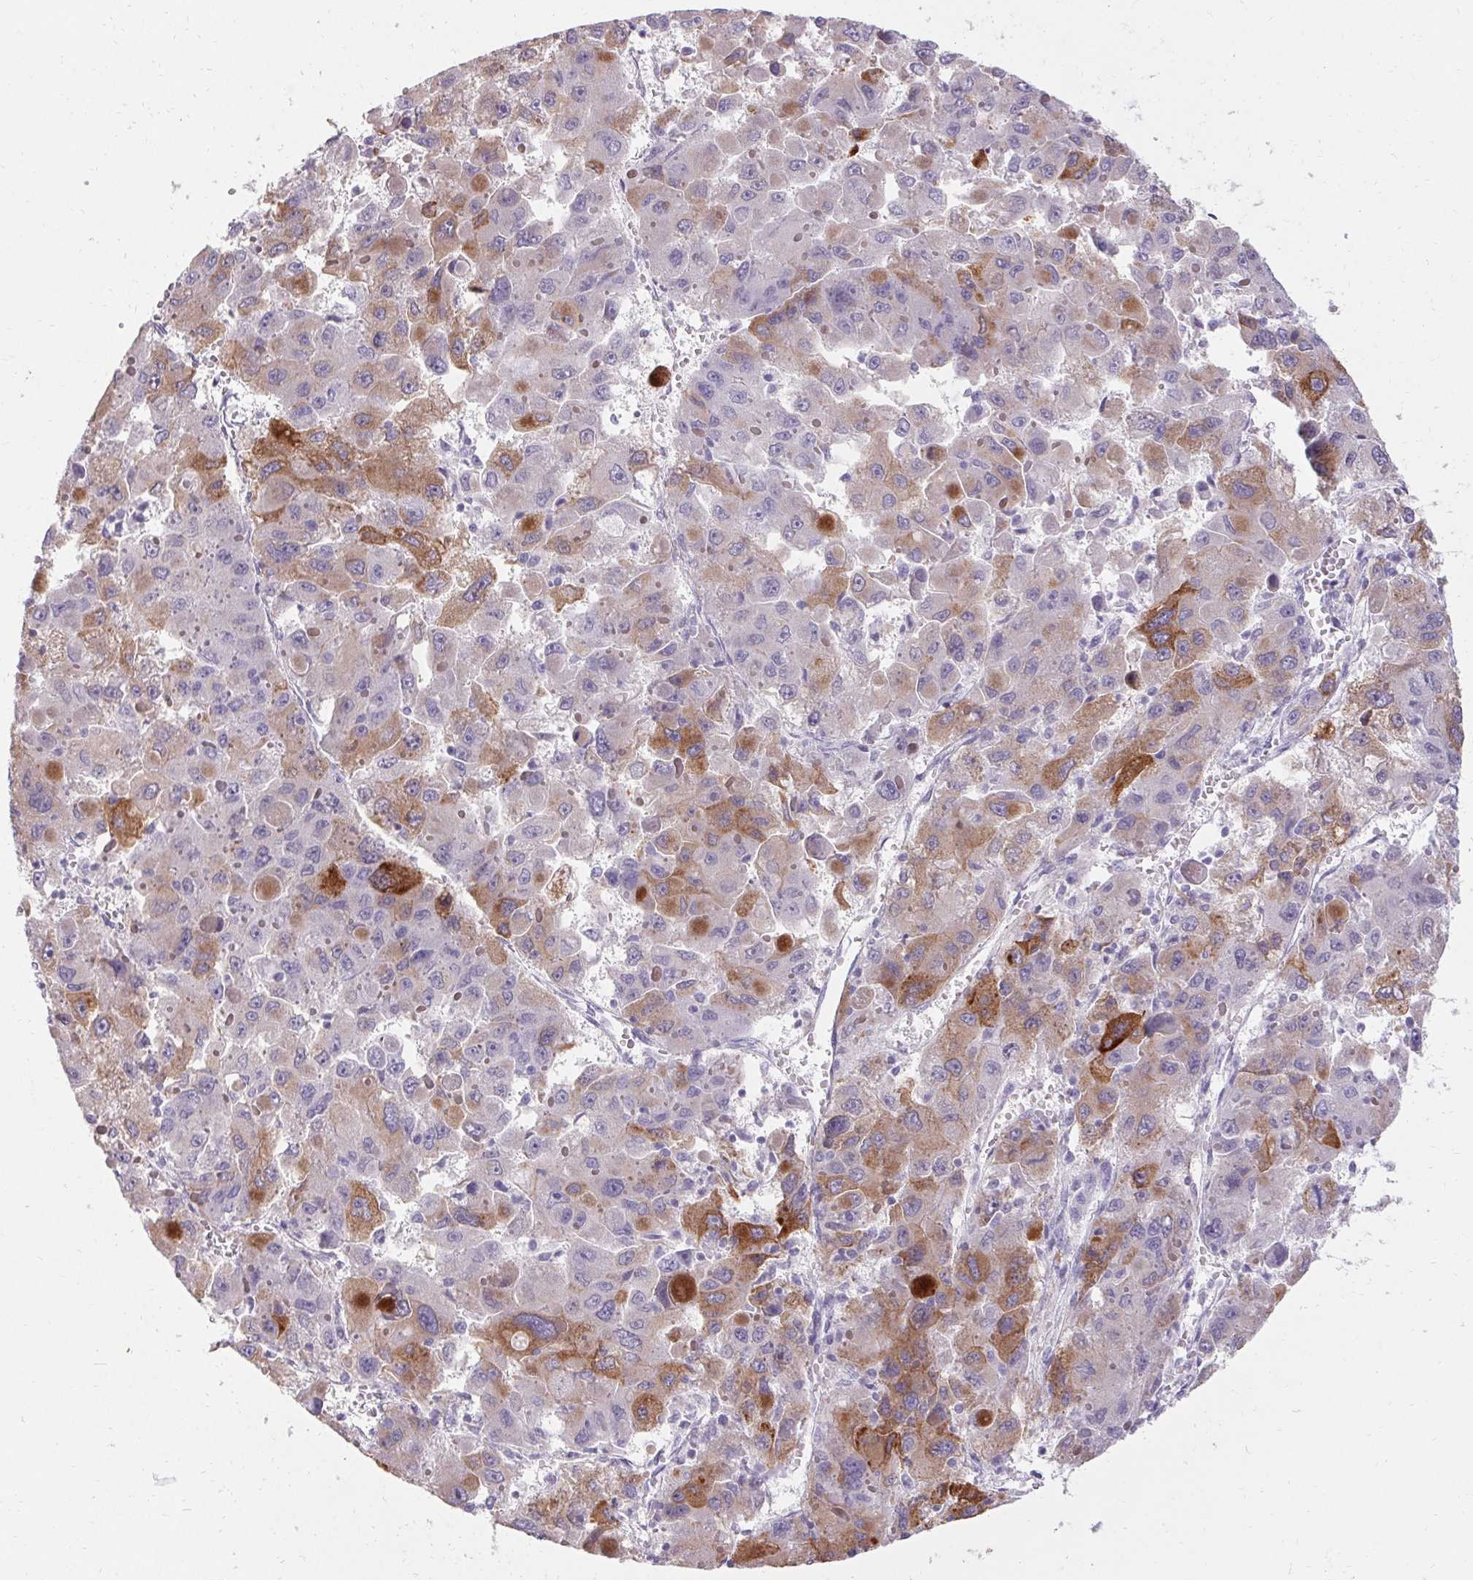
{"staining": {"intensity": "moderate", "quantity": "25%-75%", "location": "cytoplasmic/membranous"}, "tissue": "liver cancer", "cell_type": "Tumor cells", "image_type": "cancer", "snomed": [{"axis": "morphology", "description": "Carcinoma, Hepatocellular, NOS"}, {"axis": "topography", "description": "Liver"}], "caption": "Liver hepatocellular carcinoma stained for a protein (brown) reveals moderate cytoplasmic/membranous positive expression in approximately 25%-75% of tumor cells.", "gene": "HSD17B3", "patient": {"sex": "female", "age": 41}}